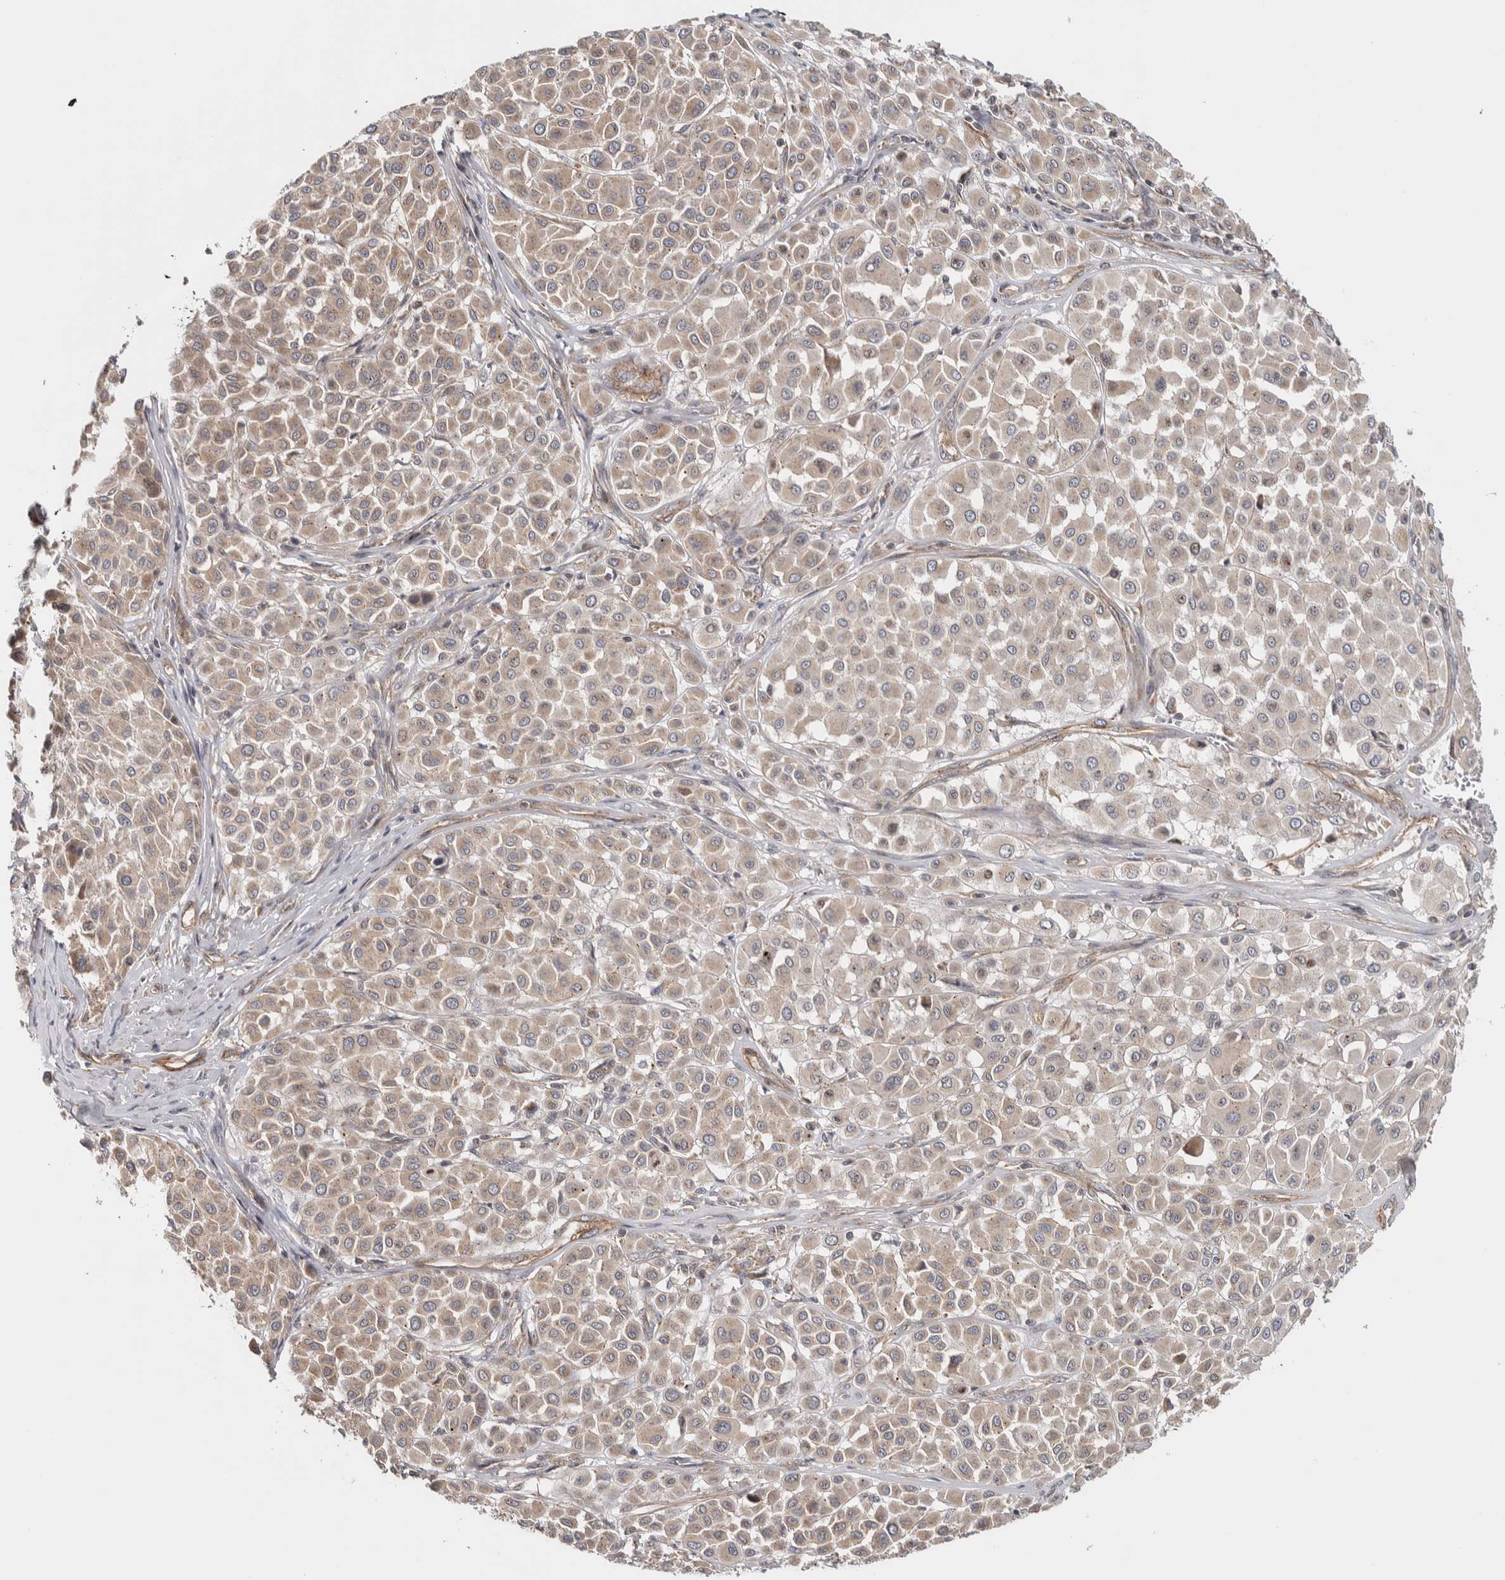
{"staining": {"intensity": "weak", "quantity": "25%-75%", "location": "cytoplasmic/membranous"}, "tissue": "melanoma", "cell_type": "Tumor cells", "image_type": "cancer", "snomed": [{"axis": "morphology", "description": "Malignant melanoma, Metastatic site"}, {"axis": "topography", "description": "Soft tissue"}], "caption": "DAB (3,3'-diaminobenzidine) immunohistochemical staining of melanoma exhibits weak cytoplasmic/membranous protein positivity in approximately 25%-75% of tumor cells.", "gene": "CHMP4C", "patient": {"sex": "male", "age": 41}}